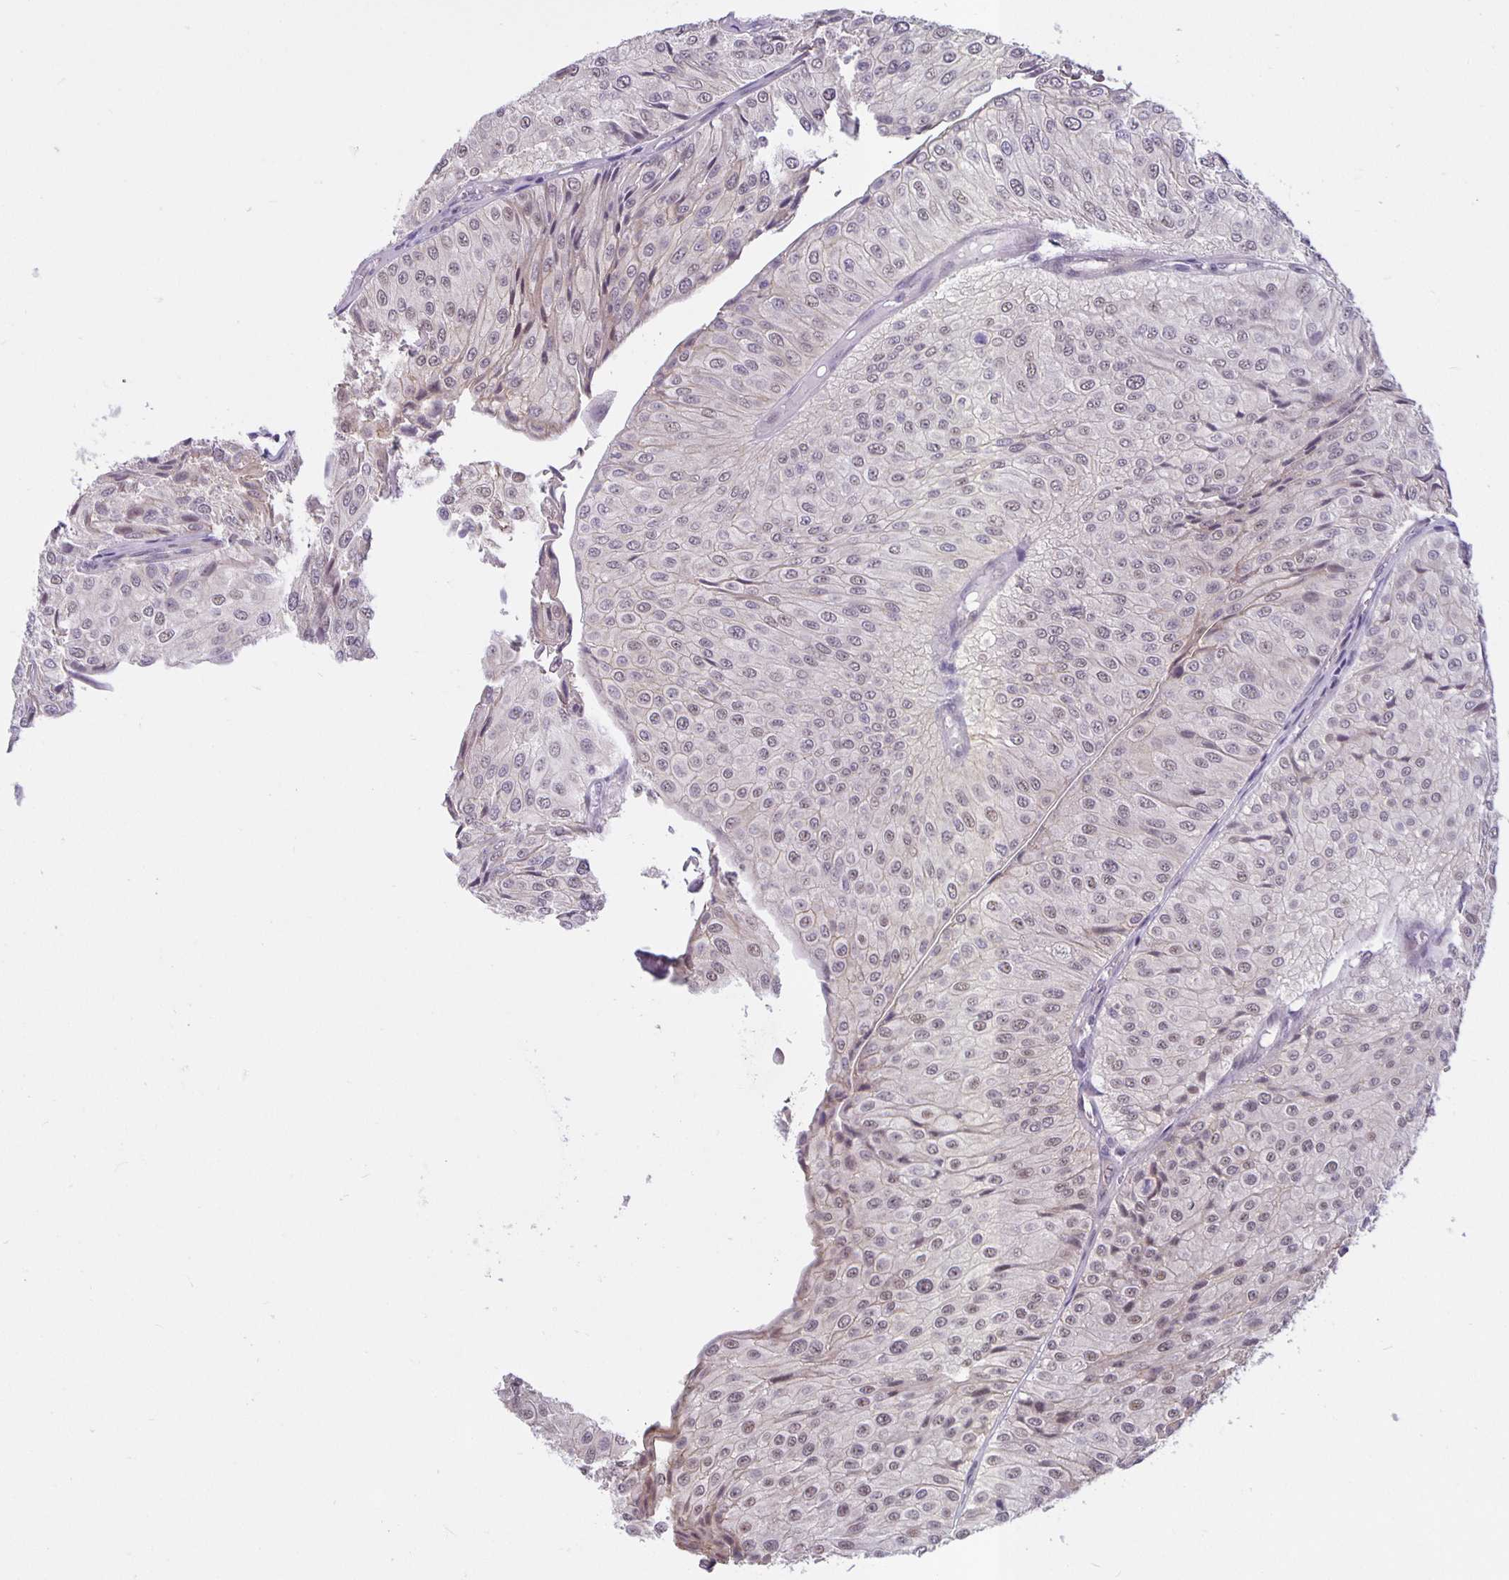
{"staining": {"intensity": "negative", "quantity": "none", "location": "none"}, "tissue": "urothelial cancer", "cell_type": "Tumor cells", "image_type": "cancer", "snomed": [{"axis": "morphology", "description": "Urothelial carcinoma, NOS"}, {"axis": "topography", "description": "Urinary bladder"}], "caption": "Human urothelial cancer stained for a protein using immunohistochemistry (IHC) shows no positivity in tumor cells.", "gene": "ARVCF", "patient": {"sex": "male", "age": 67}}